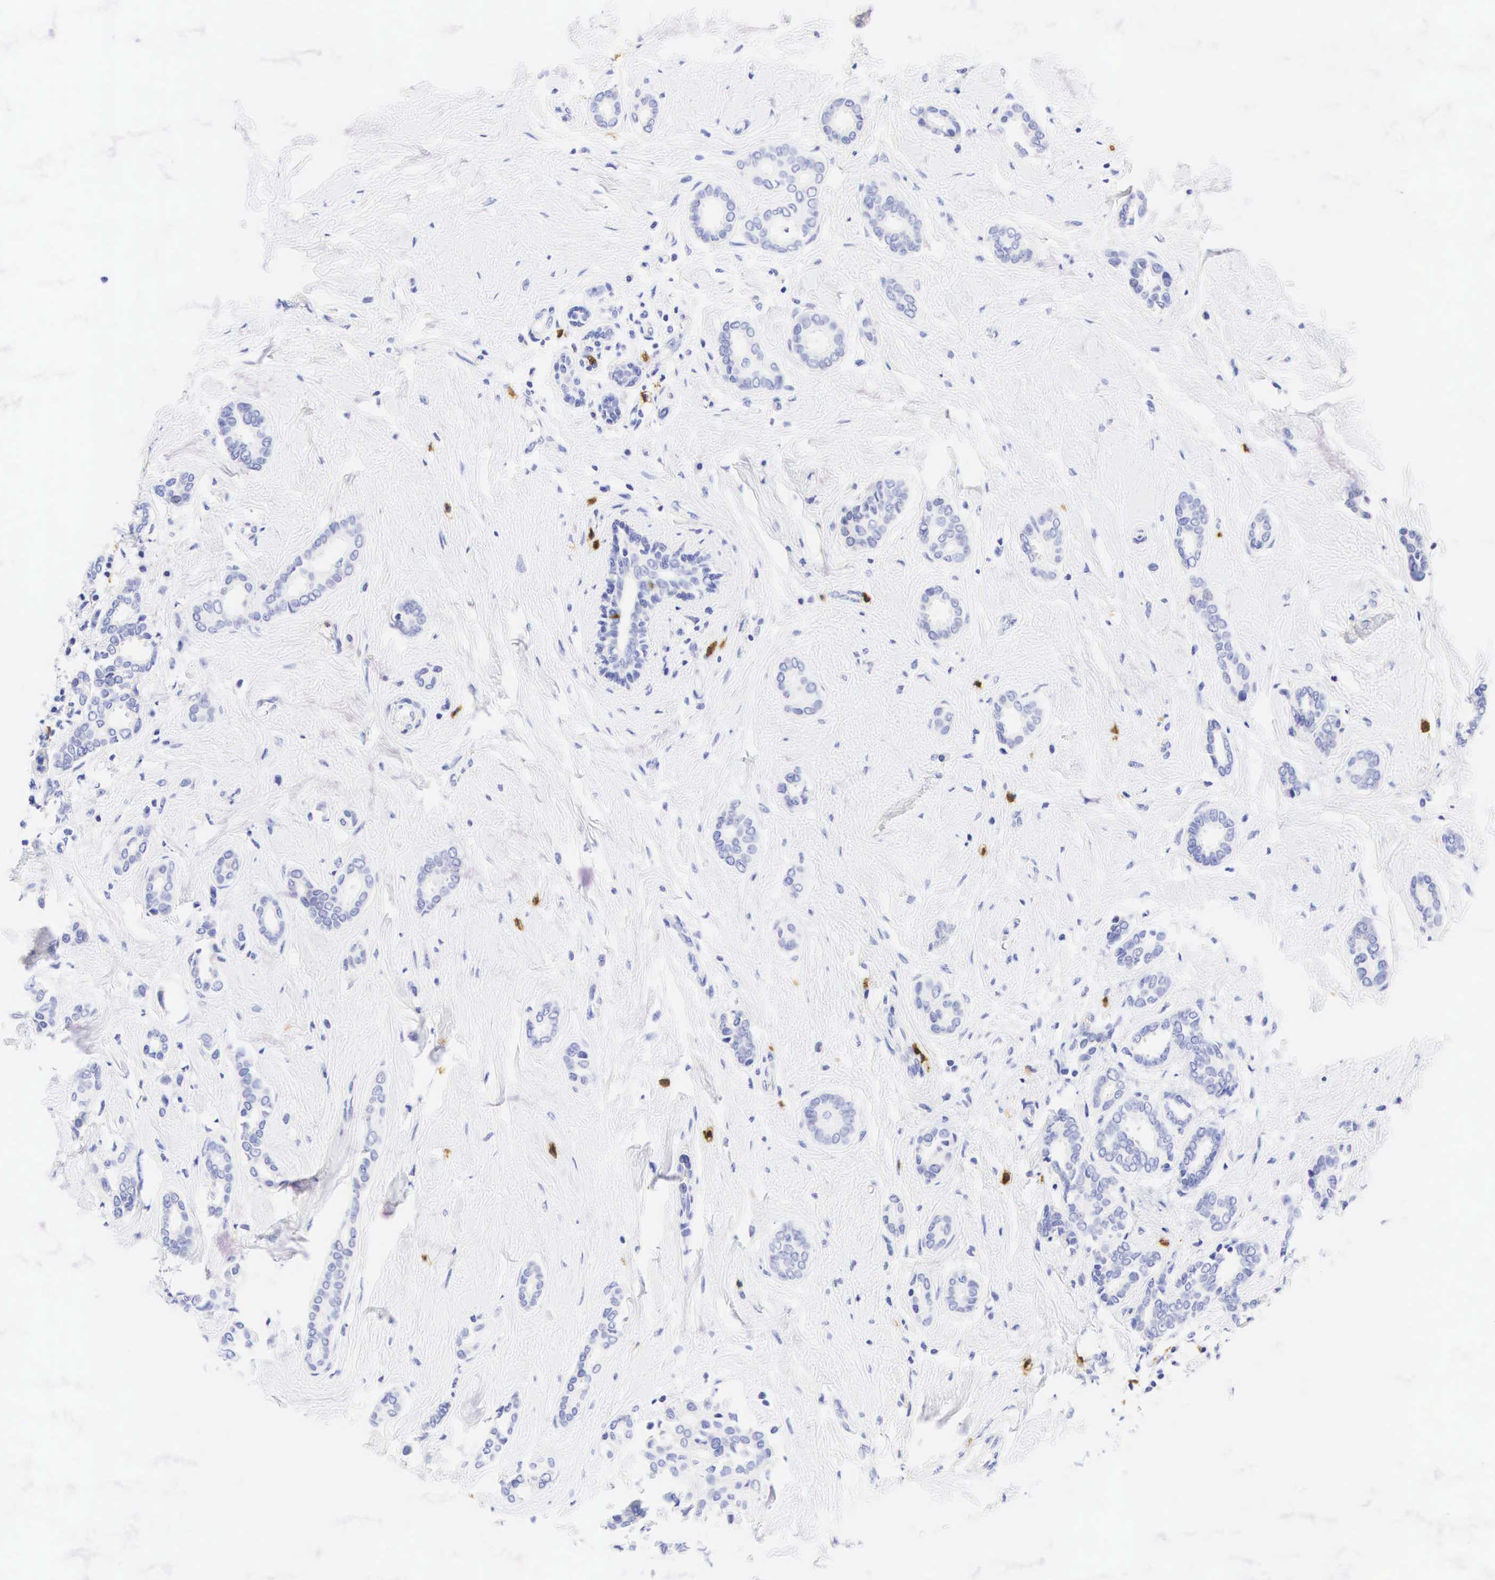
{"staining": {"intensity": "negative", "quantity": "none", "location": "none"}, "tissue": "breast cancer", "cell_type": "Tumor cells", "image_type": "cancer", "snomed": [{"axis": "morphology", "description": "Duct carcinoma"}, {"axis": "topography", "description": "Breast"}], "caption": "A high-resolution image shows IHC staining of breast intraductal carcinoma, which exhibits no significant staining in tumor cells.", "gene": "CD8A", "patient": {"sex": "female", "age": 50}}